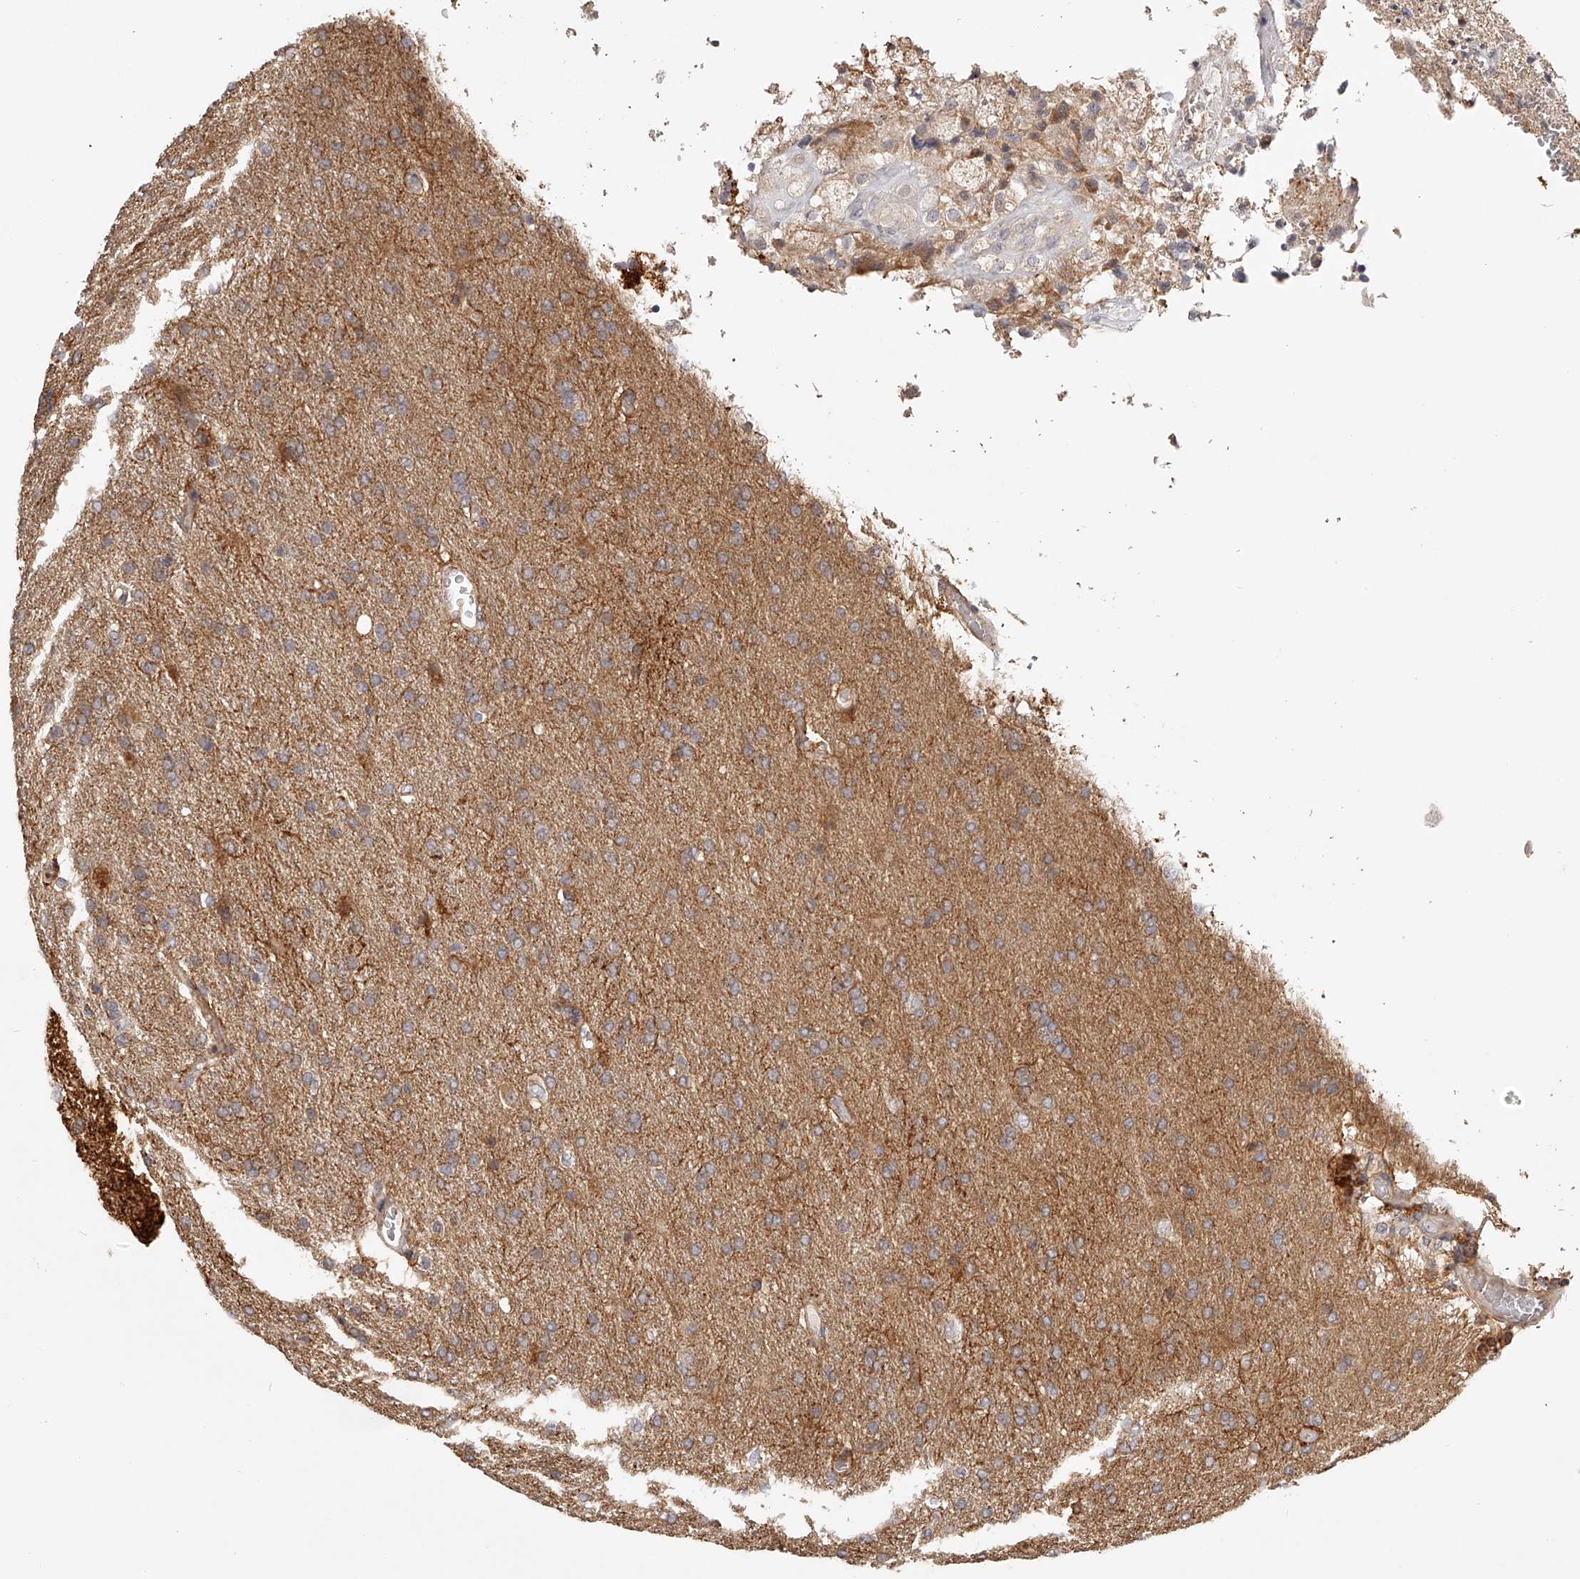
{"staining": {"intensity": "weak", "quantity": "<25%", "location": "cytoplasmic/membranous"}, "tissue": "glioma", "cell_type": "Tumor cells", "image_type": "cancer", "snomed": [{"axis": "morphology", "description": "Glioma, malignant, High grade"}, {"axis": "topography", "description": "Brain"}], "caption": "A micrograph of high-grade glioma (malignant) stained for a protein displays no brown staining in tumor cells.", "gene": "ZNF582", "patient": {"sex": "male", "age": 72}}